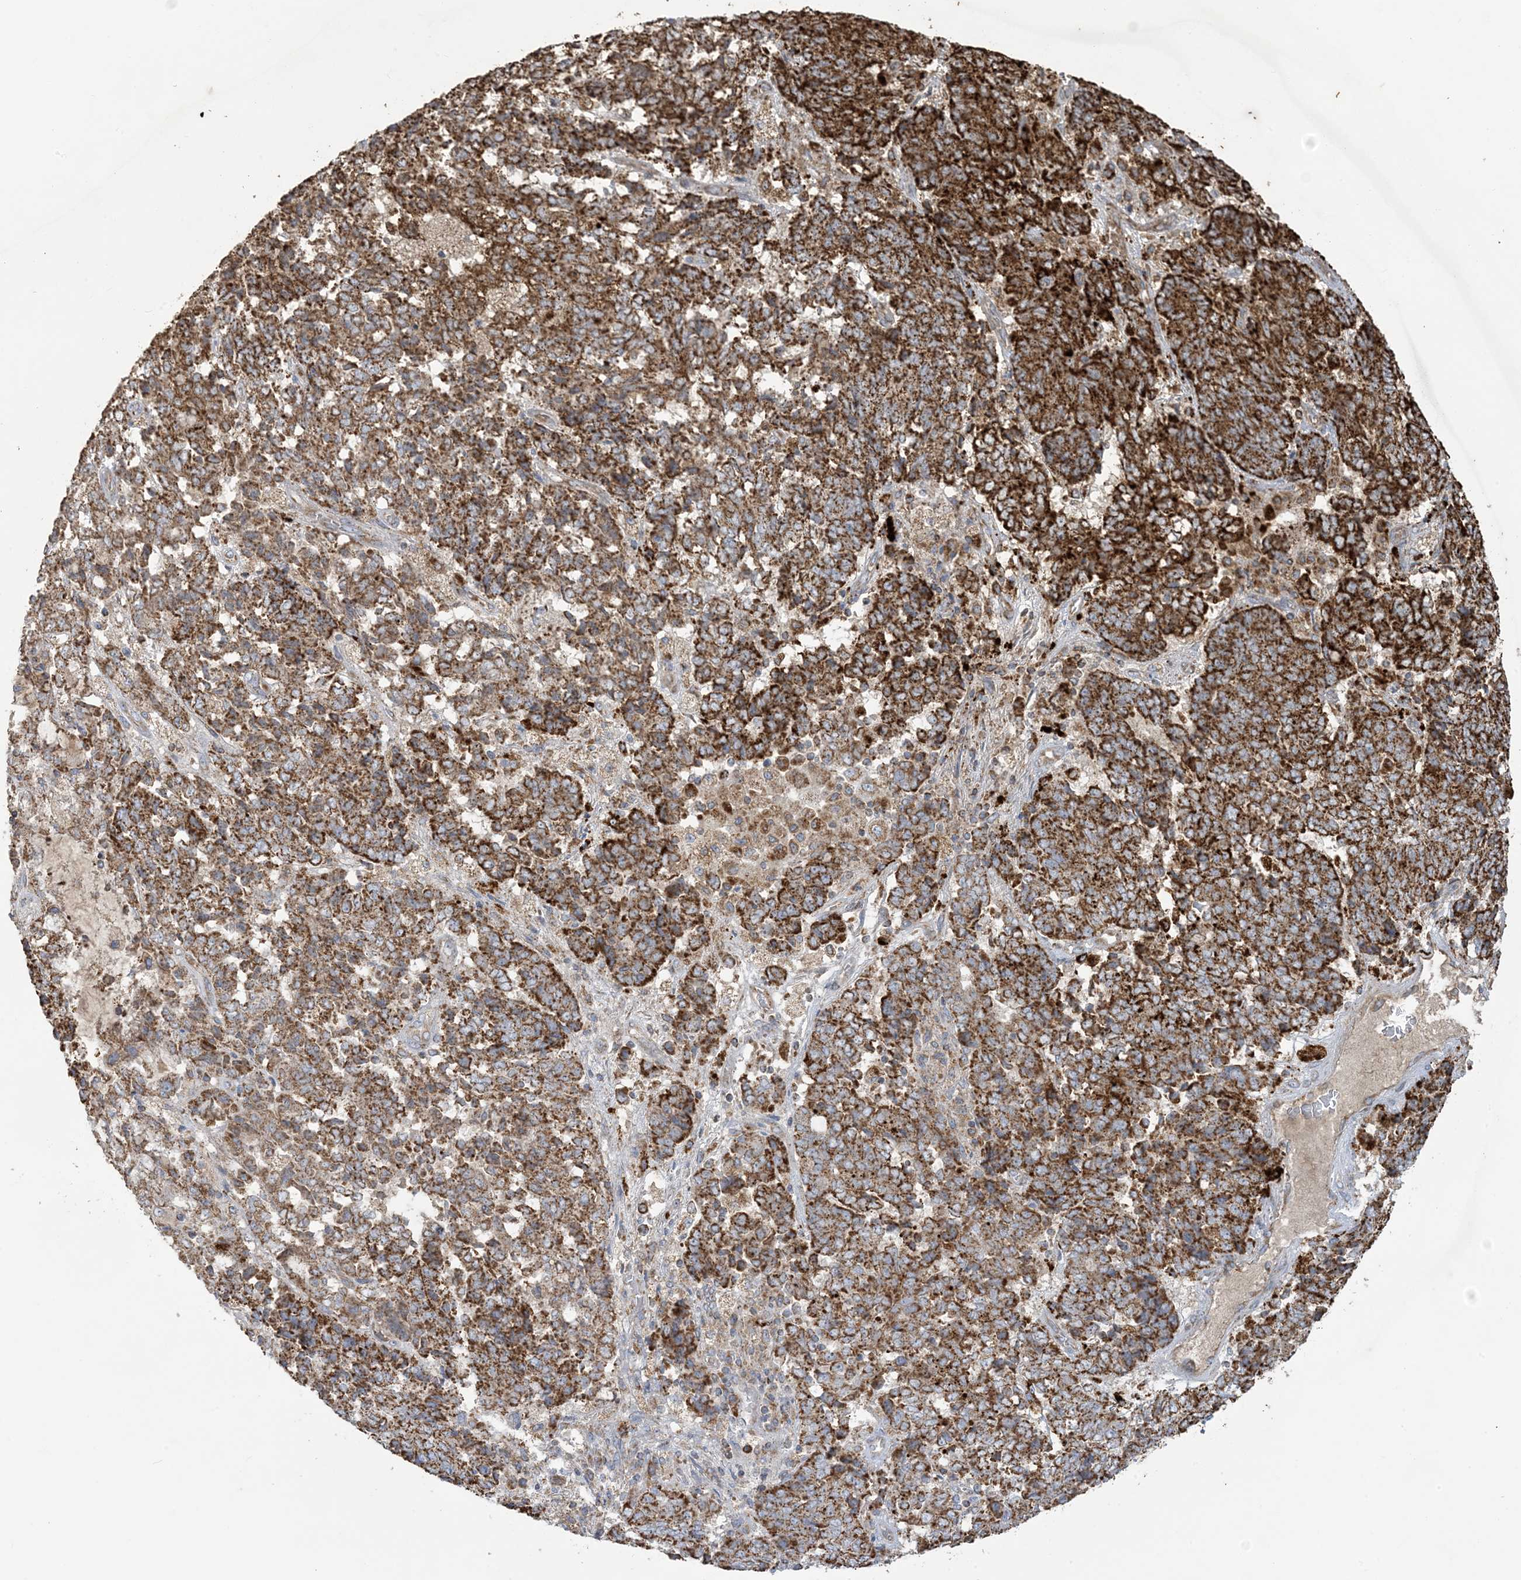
{"staining": {"intensity": "strong", "quantity": ">75%", "location": "cytoplasmic/membranous"}, "tissue": "endometrial cancer", "cell_type": "Tumor cells", "image_type": "cancer", "snomed": [{"axis": "morphology", "description": "Adenocarcinoma, NOS"}, {"axis": "topography", "description": "Endometrium"}], "caption": "A high-resolution histopathology image shows immunohistochemistry staining of endometrial cancer, which shows strong cytoplasmic/membranous expression in approximately >75% of tumor cells.", "gene": "AGA", "patient": {"sex": "female", "age": 80}}